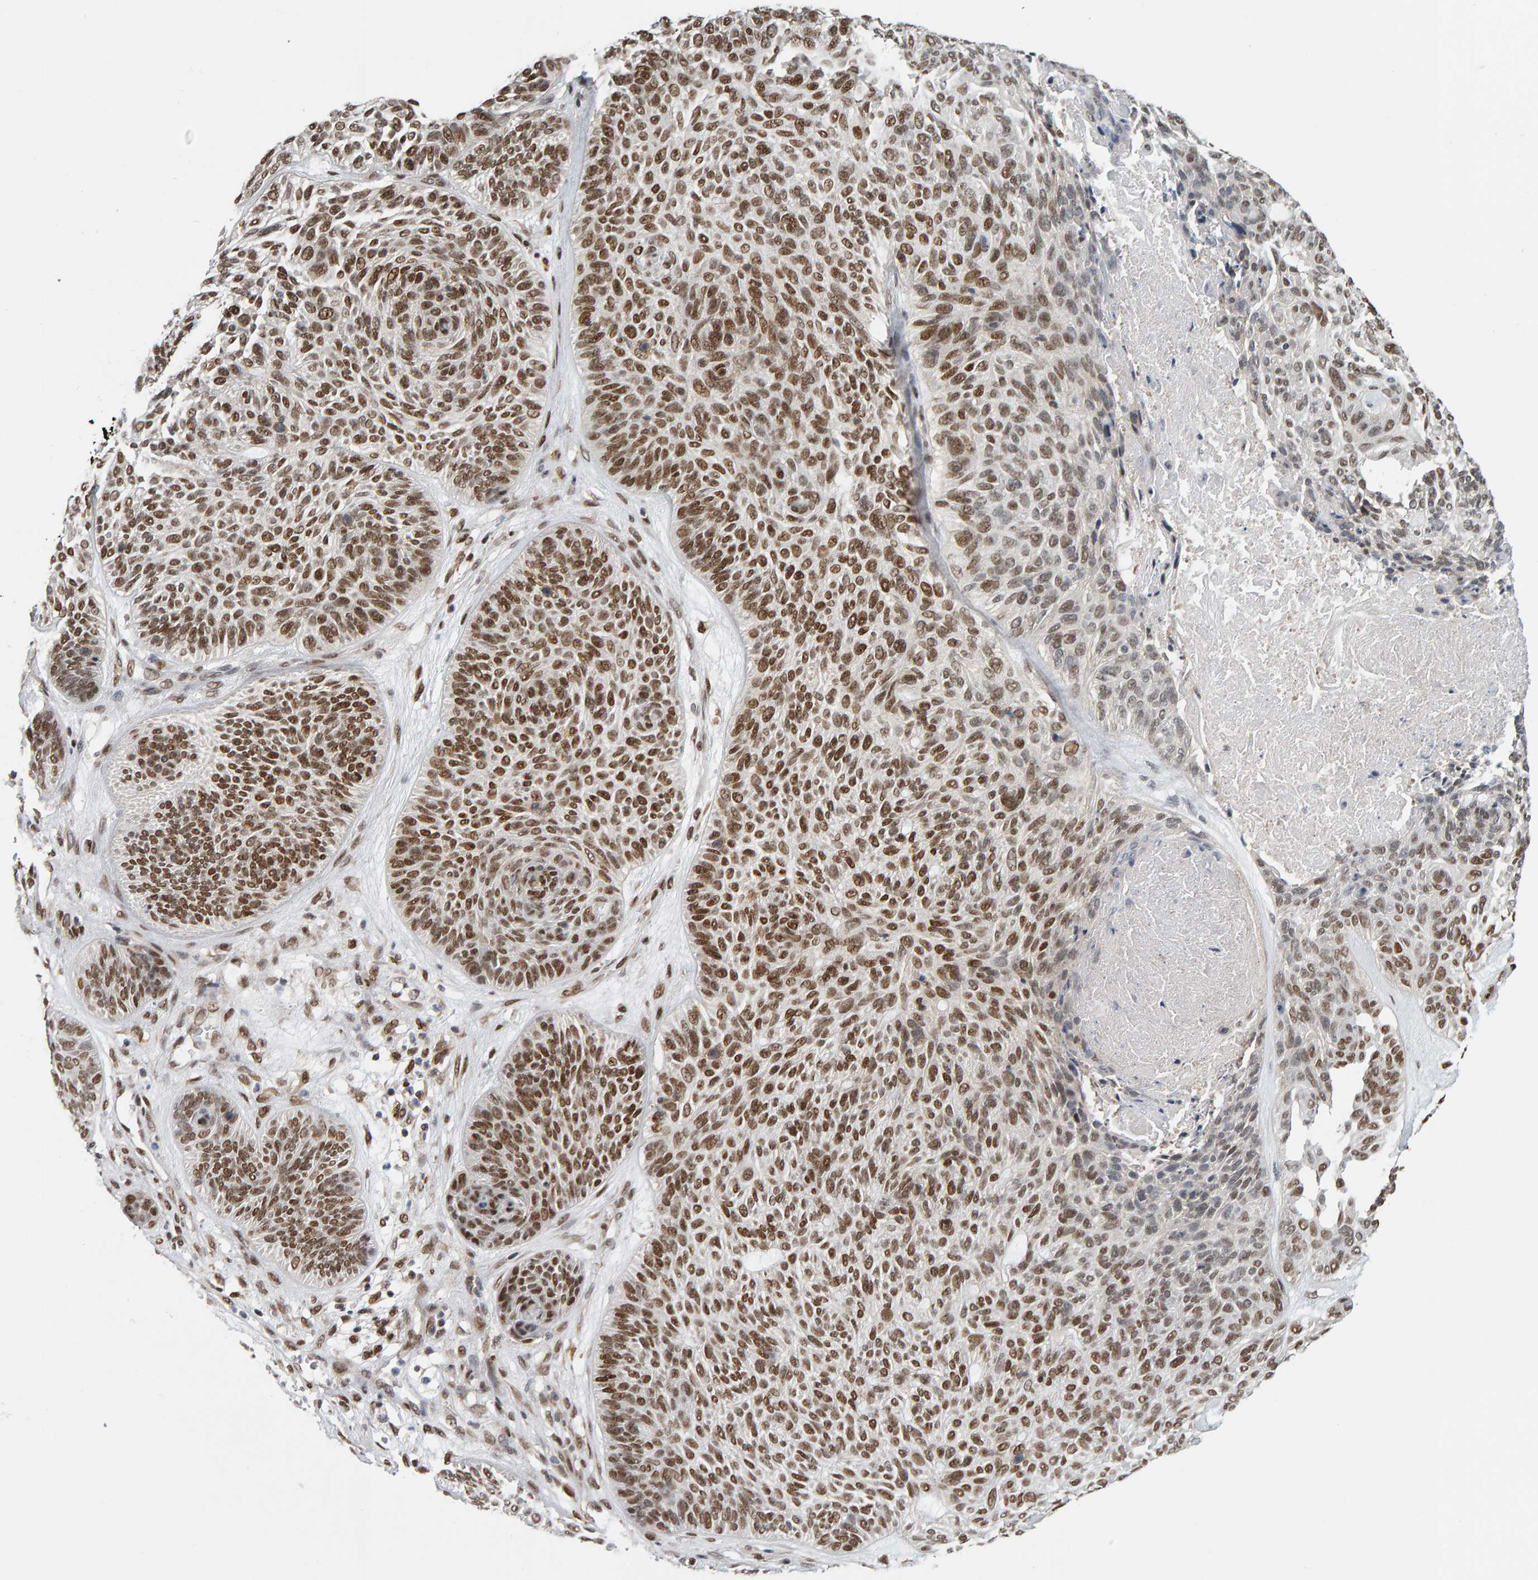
{"staining": {"intensity": "strong", "quantity": ">75%", "location": "nuclear"}, "tissue": "skin cancer", "cell_type": "Tumor cells", "image_type": "cancer", "snomed": [{"axis": "morphology", "description": "Basal cell carcinoma"}, {"axis": "topography", "description": "Skin"}], "caption": "Immunohistochemistry (IHC) of human basal cell carcinoma (skin) reveals high levels of strong nuclear expression in about >75% of tumor cells.", "gene": "ATF7IP", "patient": {"sex": "male", "age": 55}}